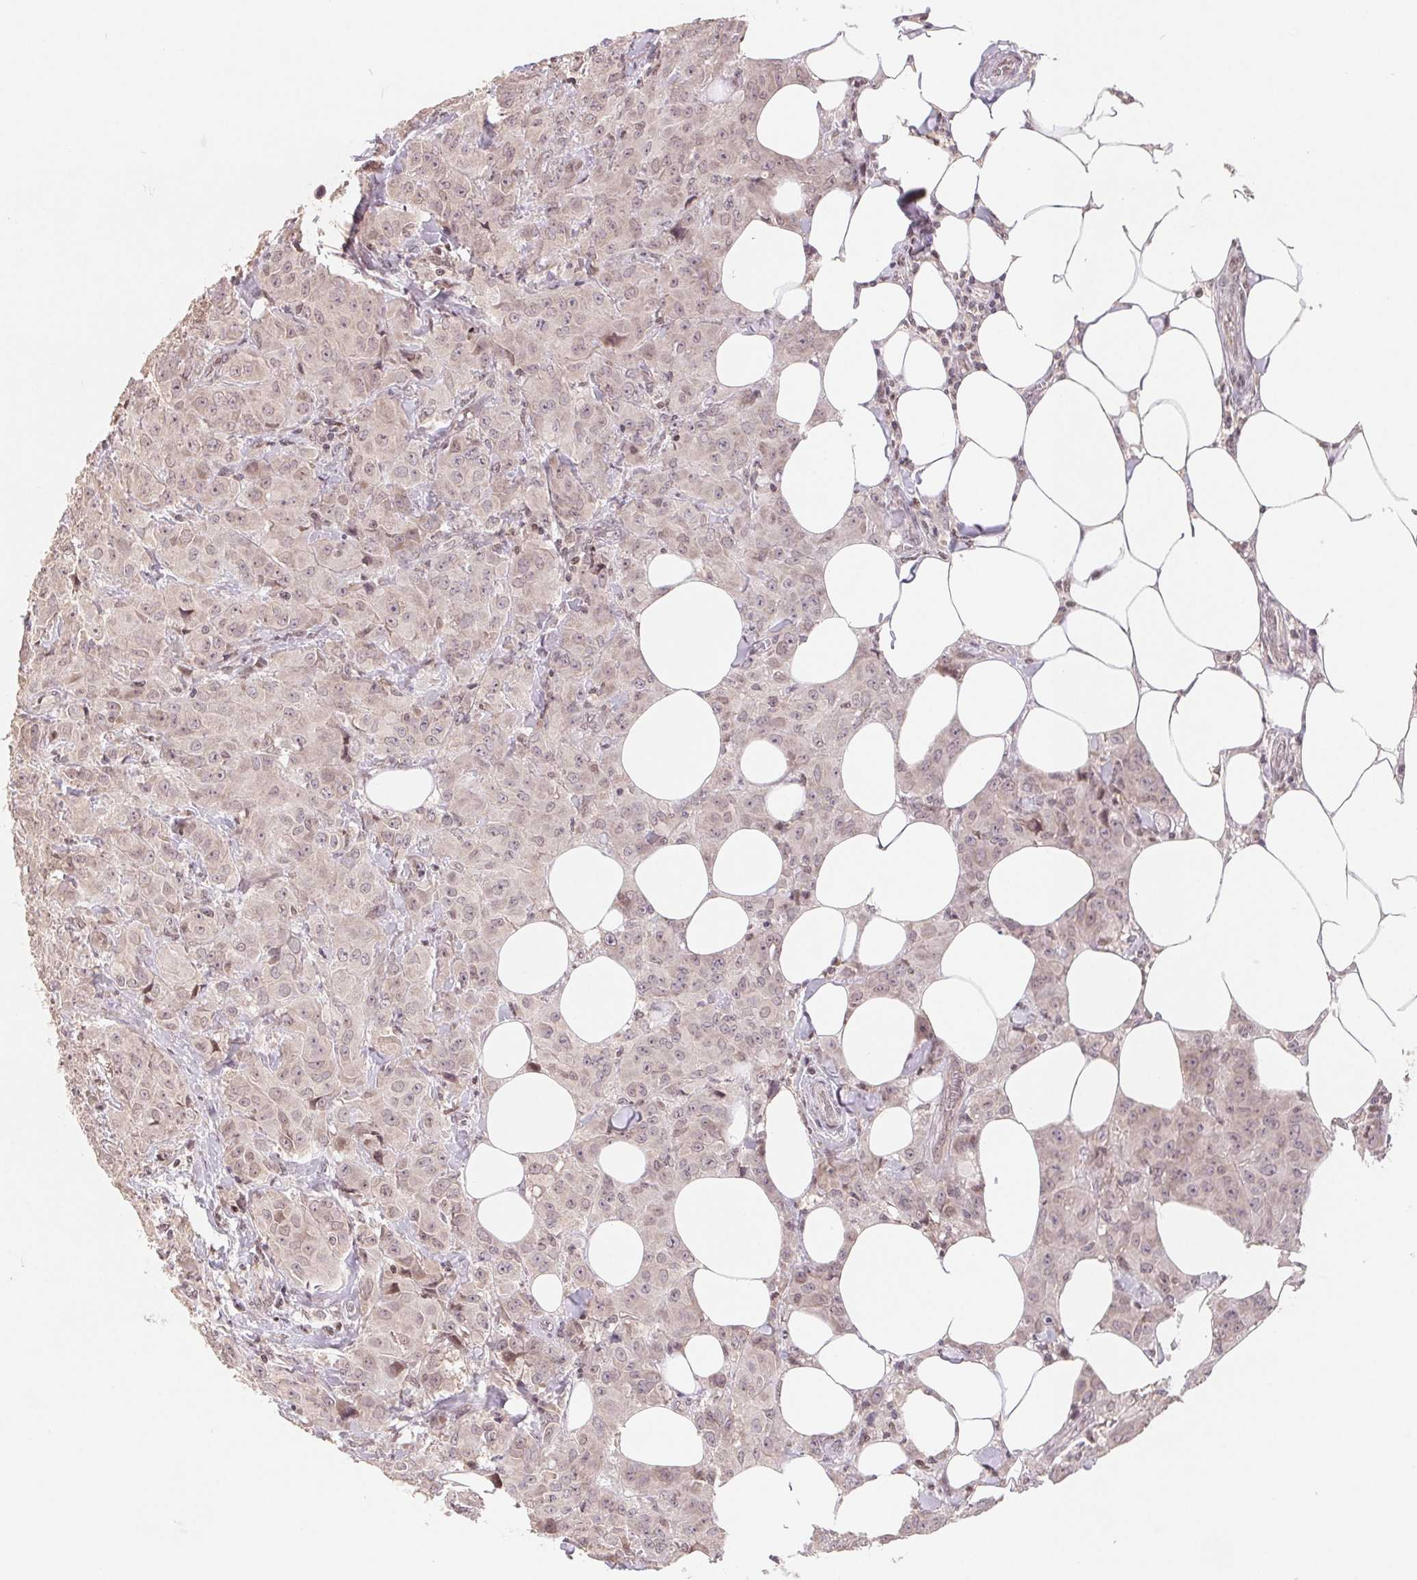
{"staining": {"intensity": "weak", "quantity": "<25%", "location": "nuclear"}, "tissue": "breast cancer", "cell_type": "Tumor cells", "image_type": "cancer", "snomed": [{"axis": "morphology", "description": "Normal tissue, NOS"}, {"axis": "morphology", "description": "Duct carcinoma"}, {"axis": "topography", "description": "Breast"}], "caption": "A histopathology image of invasive ductal carcinoma (breast) stained for a protein displays no brown staining in tumor cells.", "gene": "HMGN3", "patient": {"sex": "female", "age": 43}}